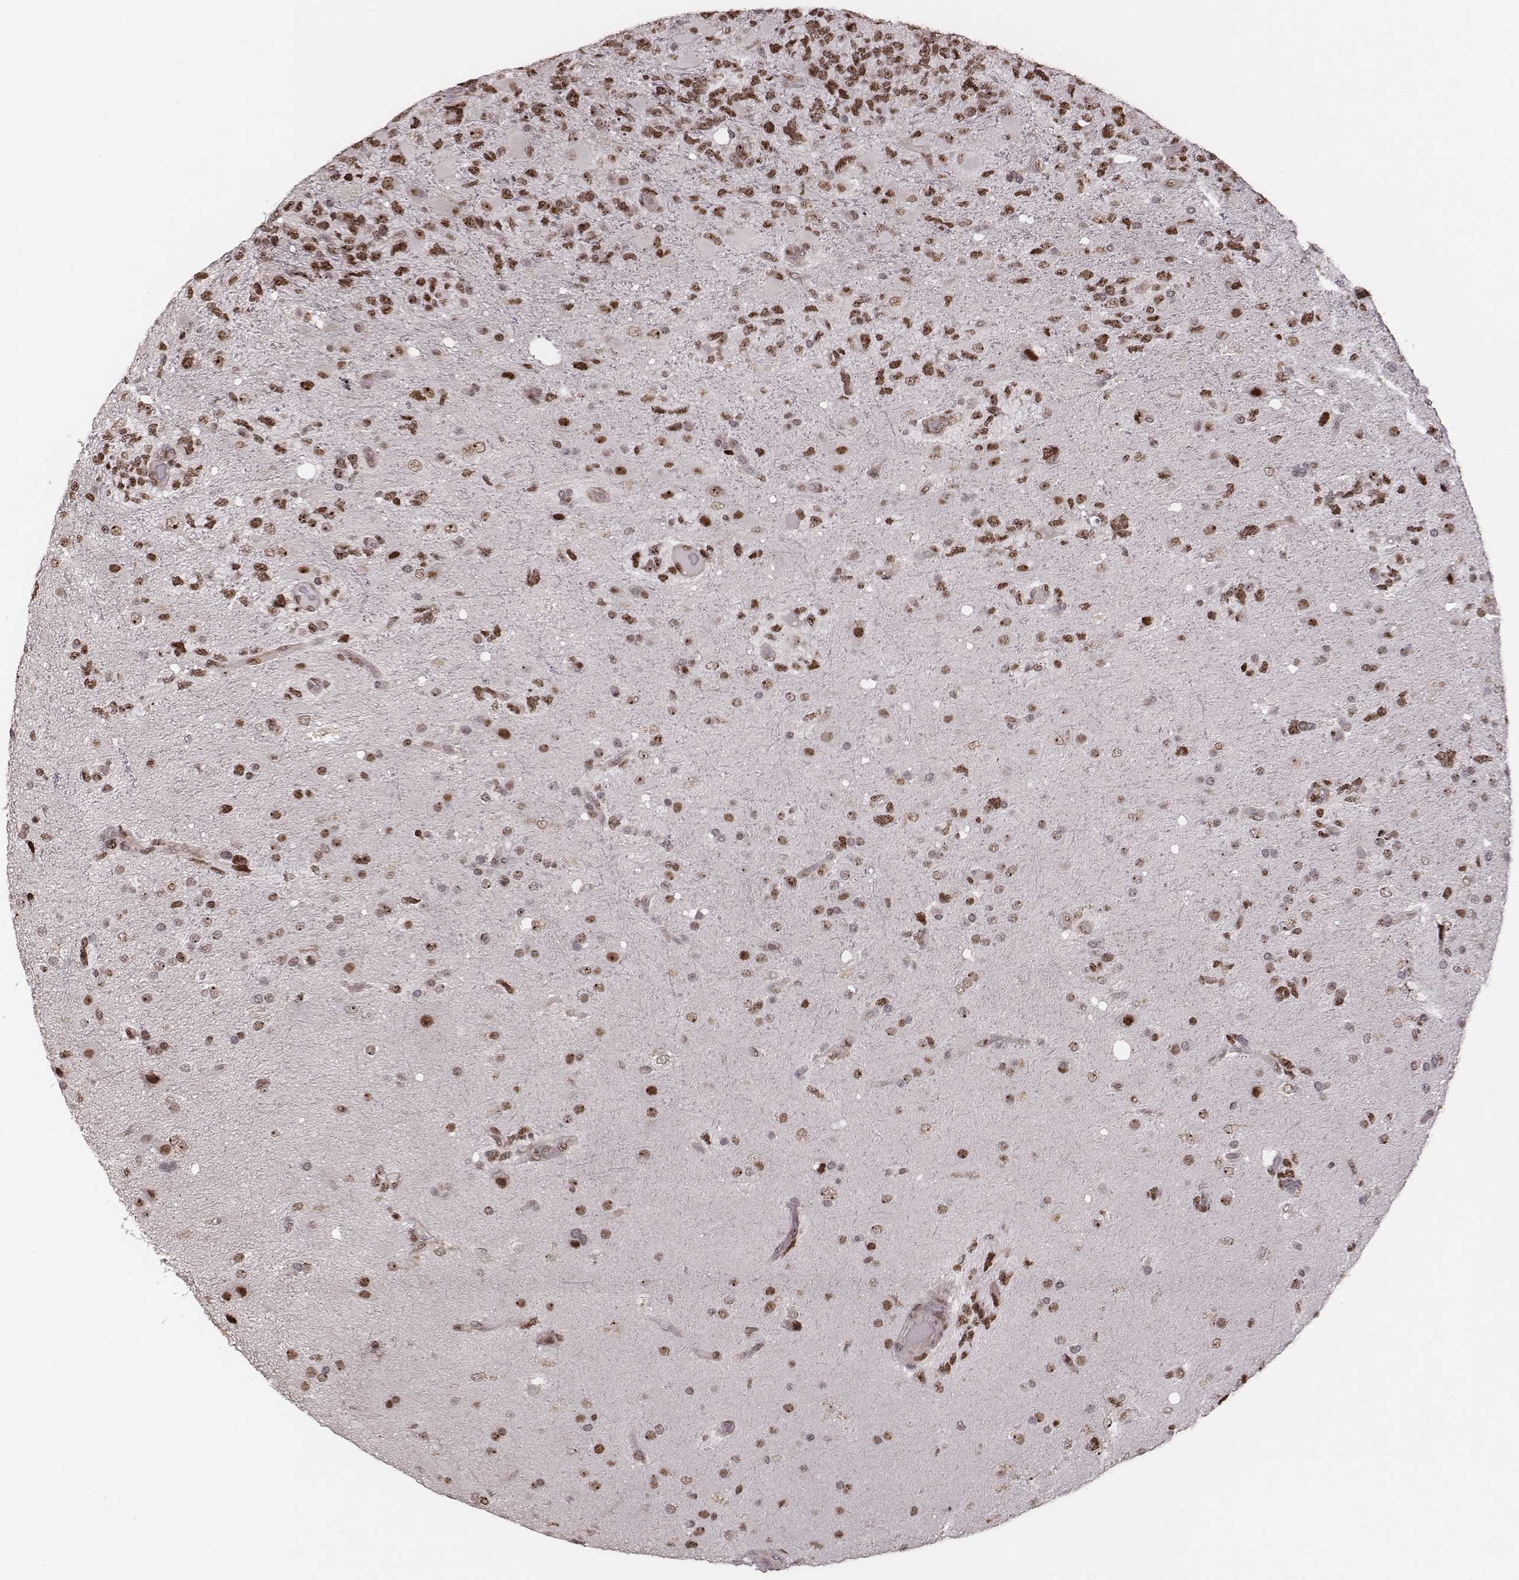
{"staining": {"intensity": "moderate", "quantity": "25%-75%", "location": "nuclear"}, "tissue": "glioma", "cell_type": "Tumor cells", "image_type": "cancer", "snomed": [{"axis": "morphology", "description": "Glioma, malignant, High grade"}, {"axis": "topography", "description": "Brain"}], "caption": "Human high-grade glioma (malignant) stained for a protein (brown) reveals moderate nuclear positive staining in approximately 25%-75% of tumor cells.", "gene": "VRK3", "patient": {"sex": "female", "age": 71}}